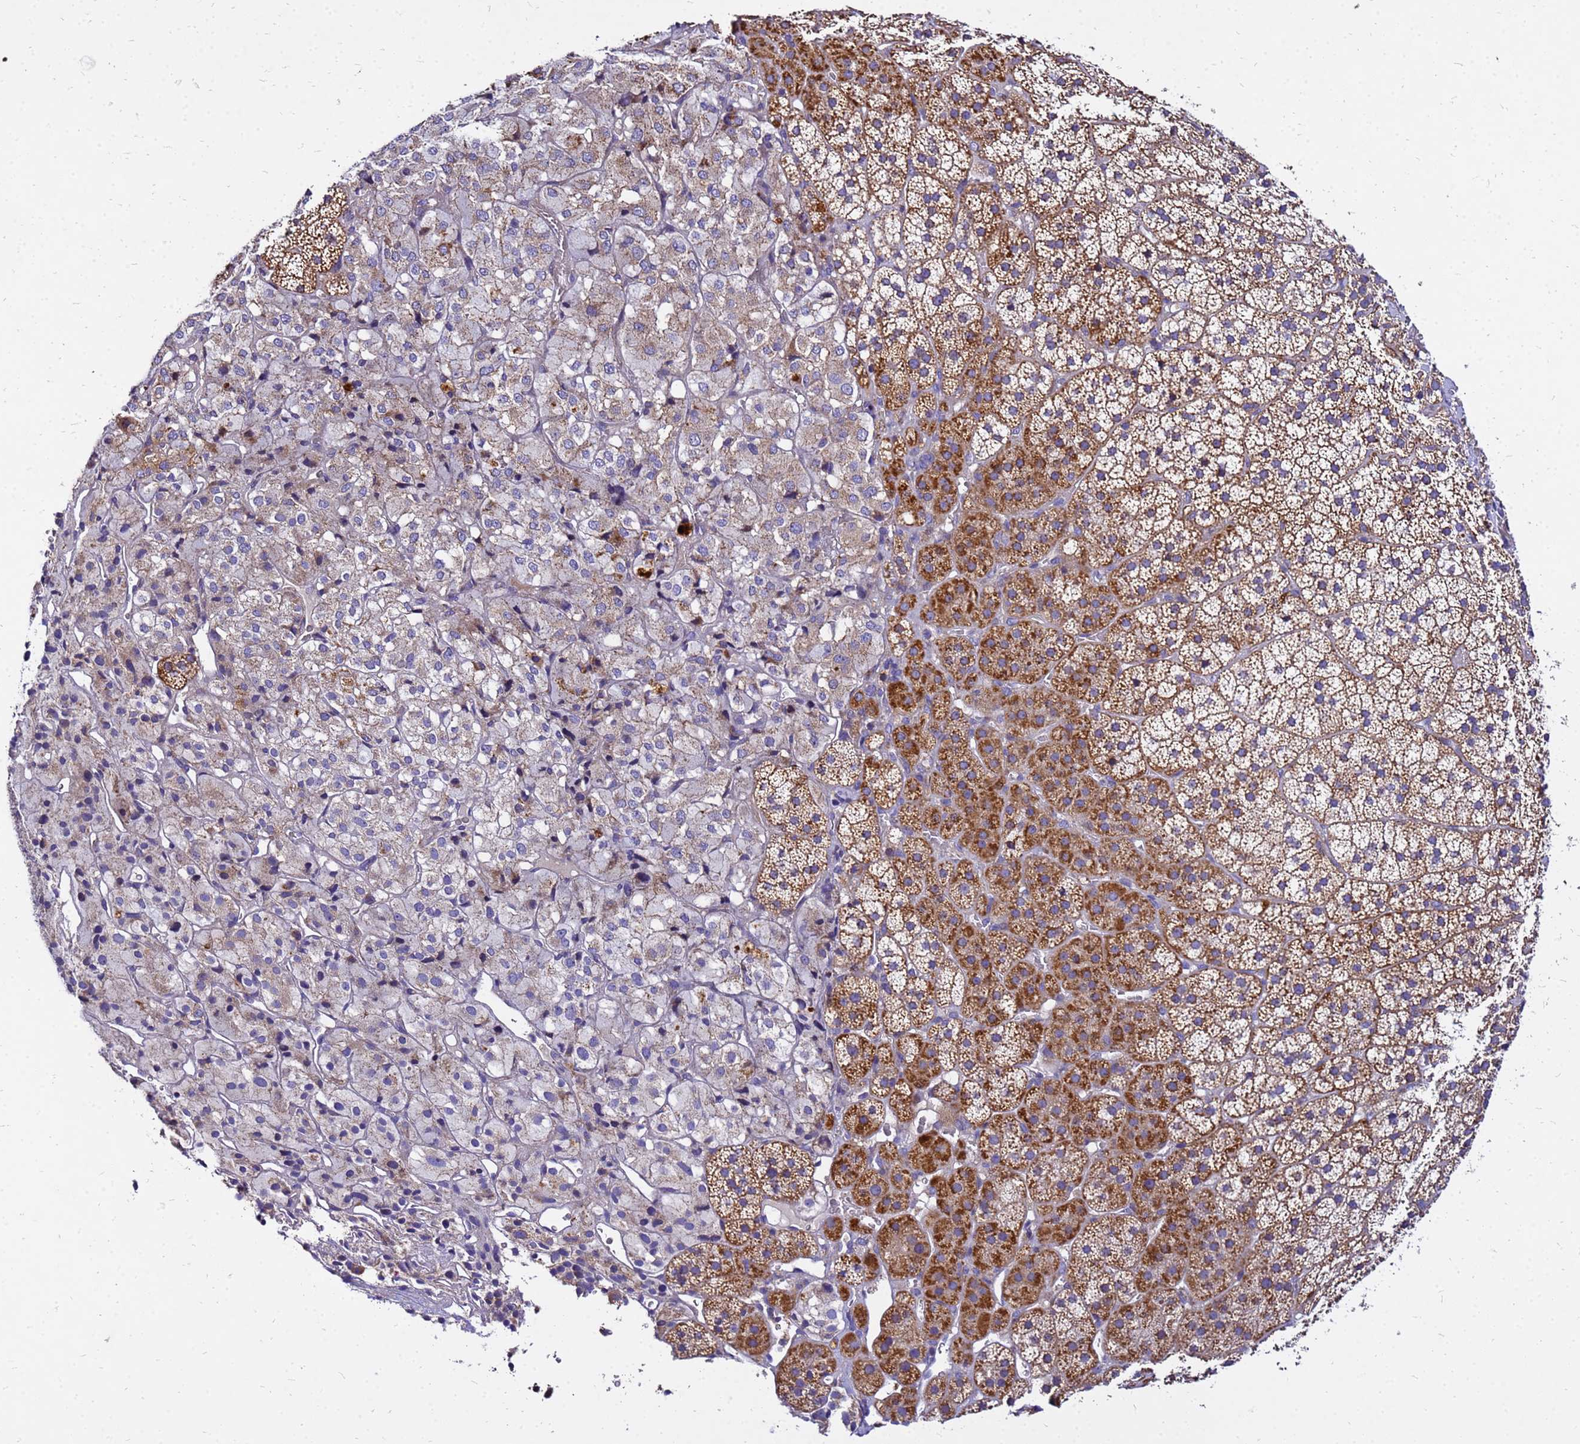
{"staining": {"intensity": "moderate", "quantity": "25%-75%", "location": "cytoplasmic/membranous"}, "tissue": "adrenal gland", "cell_type": "Glandular cells", "image_type": "normal", "snomed": [{"axis": "morphology", "description": "Normal tissue, NOS"}, {"axis": "topography", "description": "Adrenal gland"}], "caption": "Immunohistochemistry (IHC) of normal adrenal gland reveals medium levels of moderate cytoplasmic/membranous expression in approximately 25%-75% of glandular cells.", "gene": "COX14", "patient": {"sex": "female", "age": 44}}